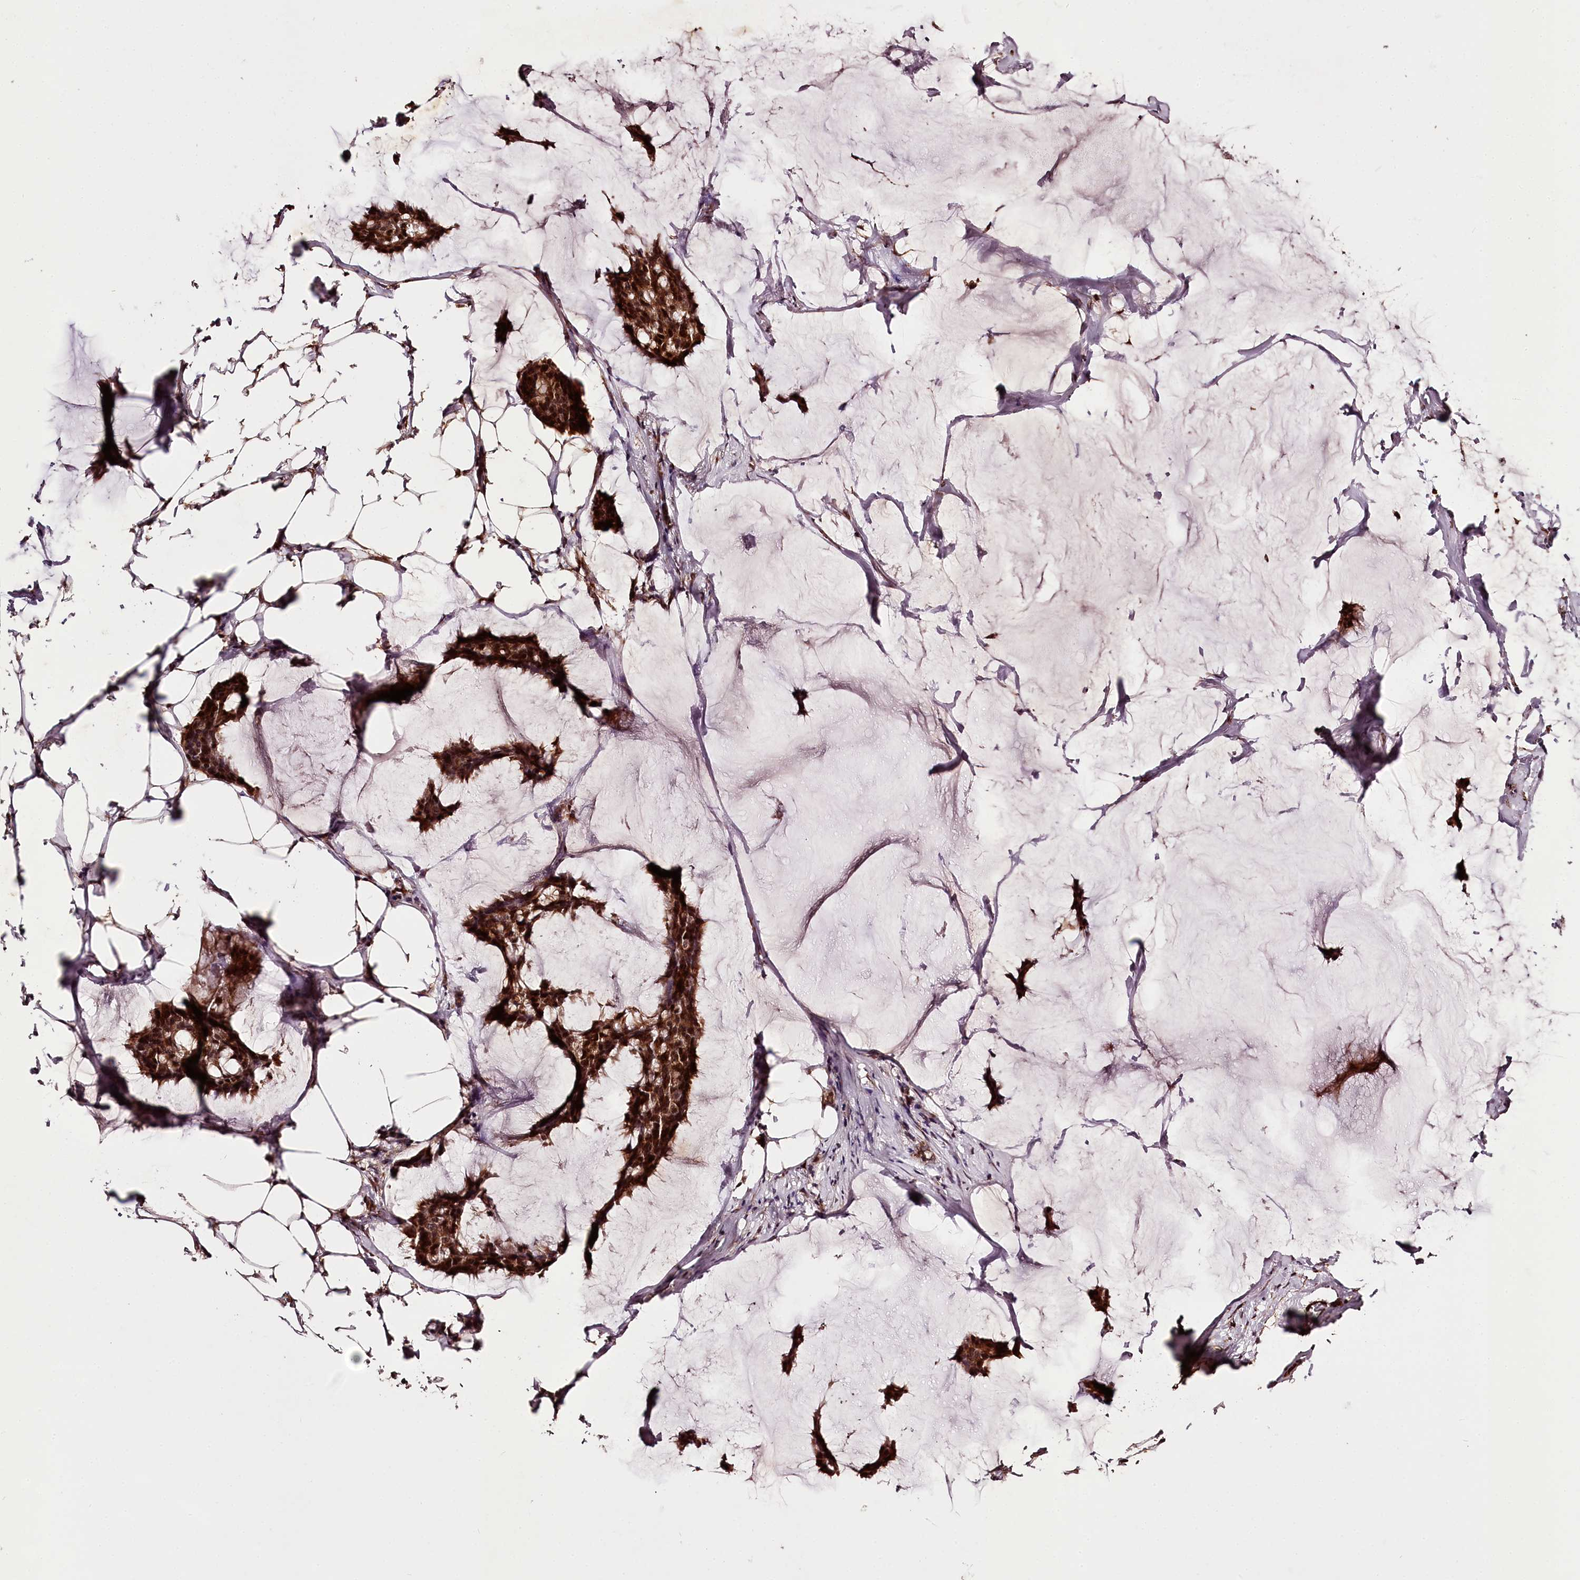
{"staining": {"intensity": "strong", "quantity": ">75%", "location": "cytoplasmic/membranous,nuclear"}, "tissue": "breast cancer", "cell_type": "Tumor cells", "image_type": "cancer", "snomed": [{"axis": "morphology", "description": "Duct carcinoma"}, {"axis": "topography", "description": "Breast"}], "caption": "Brown immunohistochemical staining in breast infiltrating ductal carcinoma reveals strong cytoplasmic/membranous and nuclear positivity in about >75% of tumor cells.", "gene": "MAML3", "patient": {"sex": "female", "age": 93}}